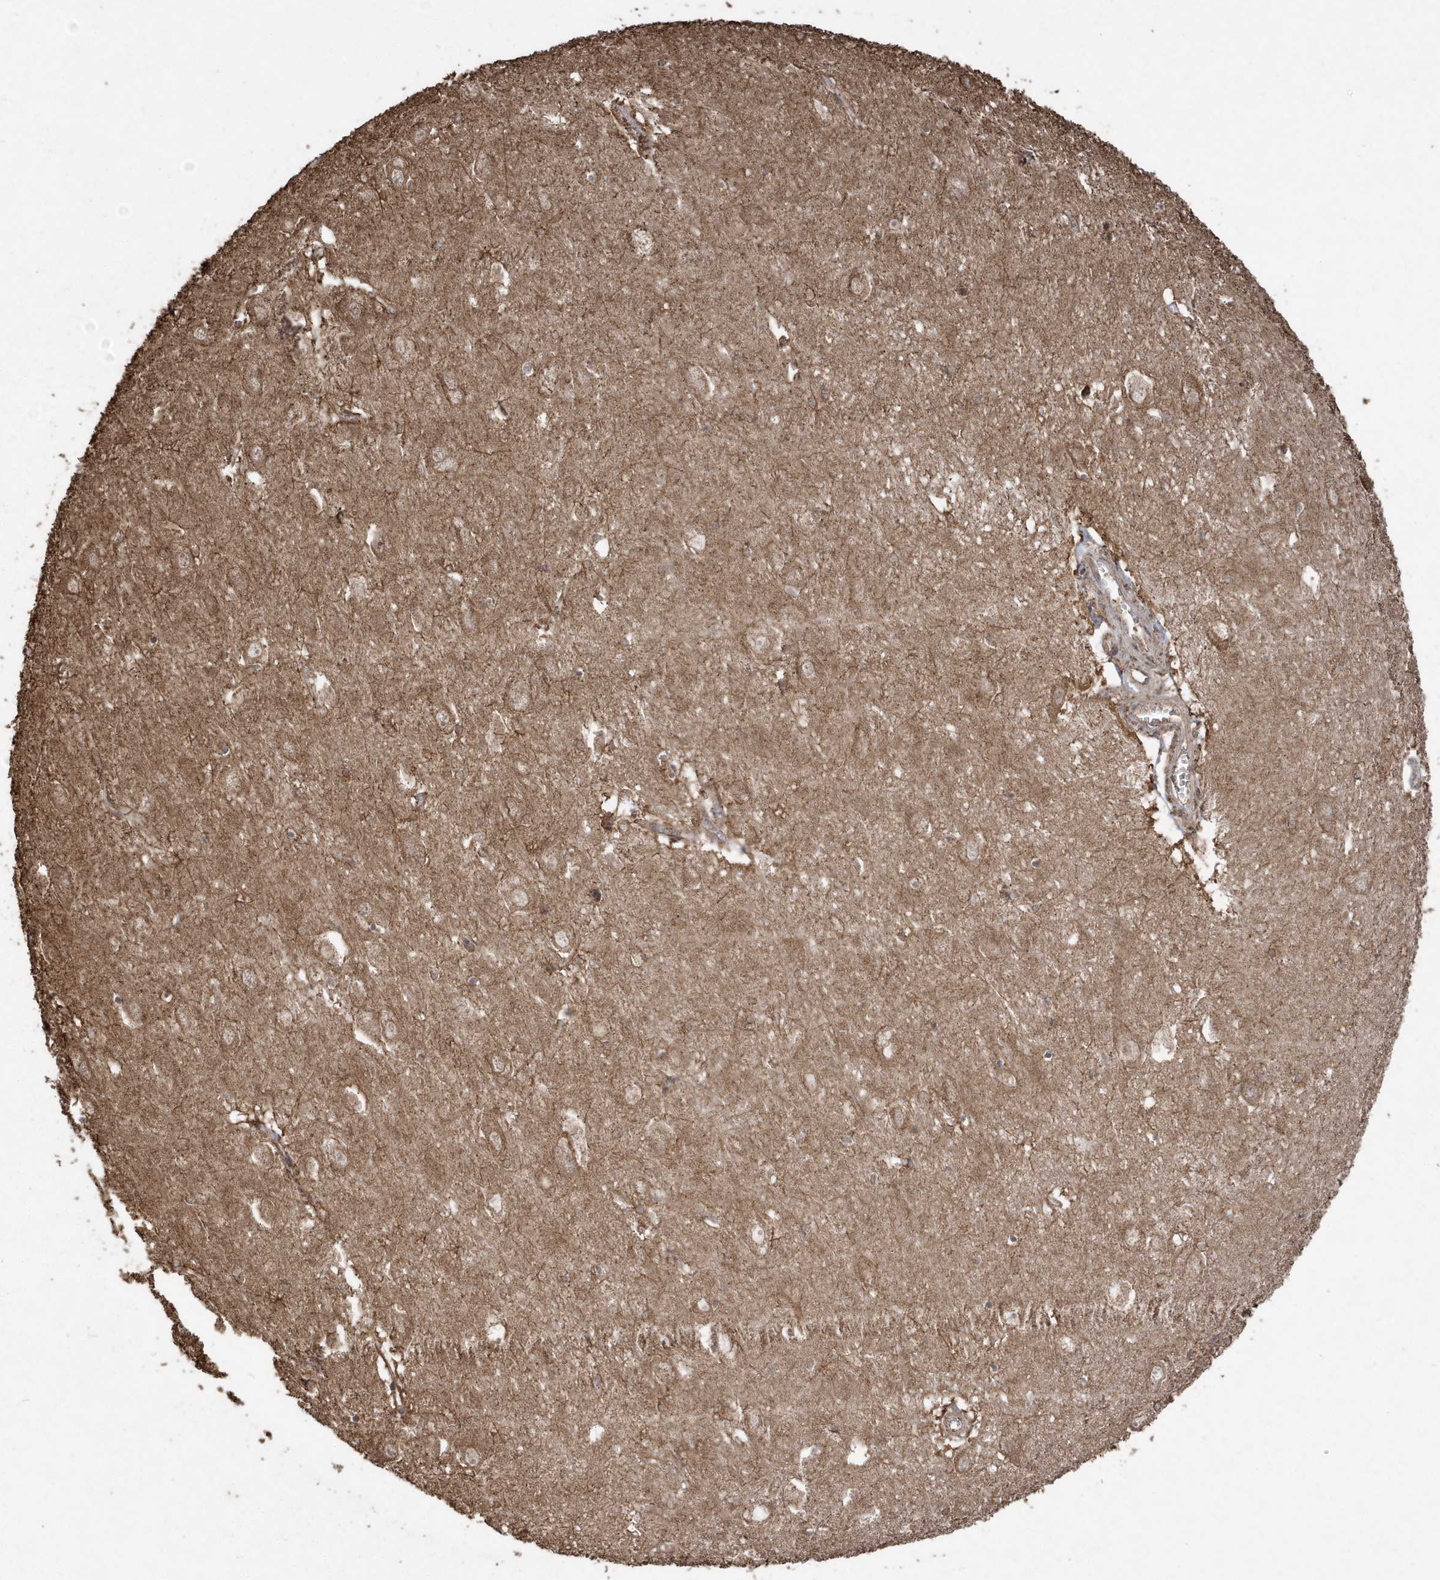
{"staining": {"intensity": "weak", "quantity": "25%-75%", "location": "cytoplasmic/membranous"}, "tissue": "hippocampus", "cell_type": "Glial cells", "image_type": "normal", "snomed": [{"axis": "morphology", "description": "Normal tissue, NOS"}, {"axis": "topography", "description": "Hippocampus"}], "caption": "This micrograph exhibits IHC staining of unremarkable hippocampus, with low weak cytoplasmic/membranous staining in approximately 25%-75% of glial cells.", "gene": "PAXBP1", "patient": {"sex": "female", "age": 64}}